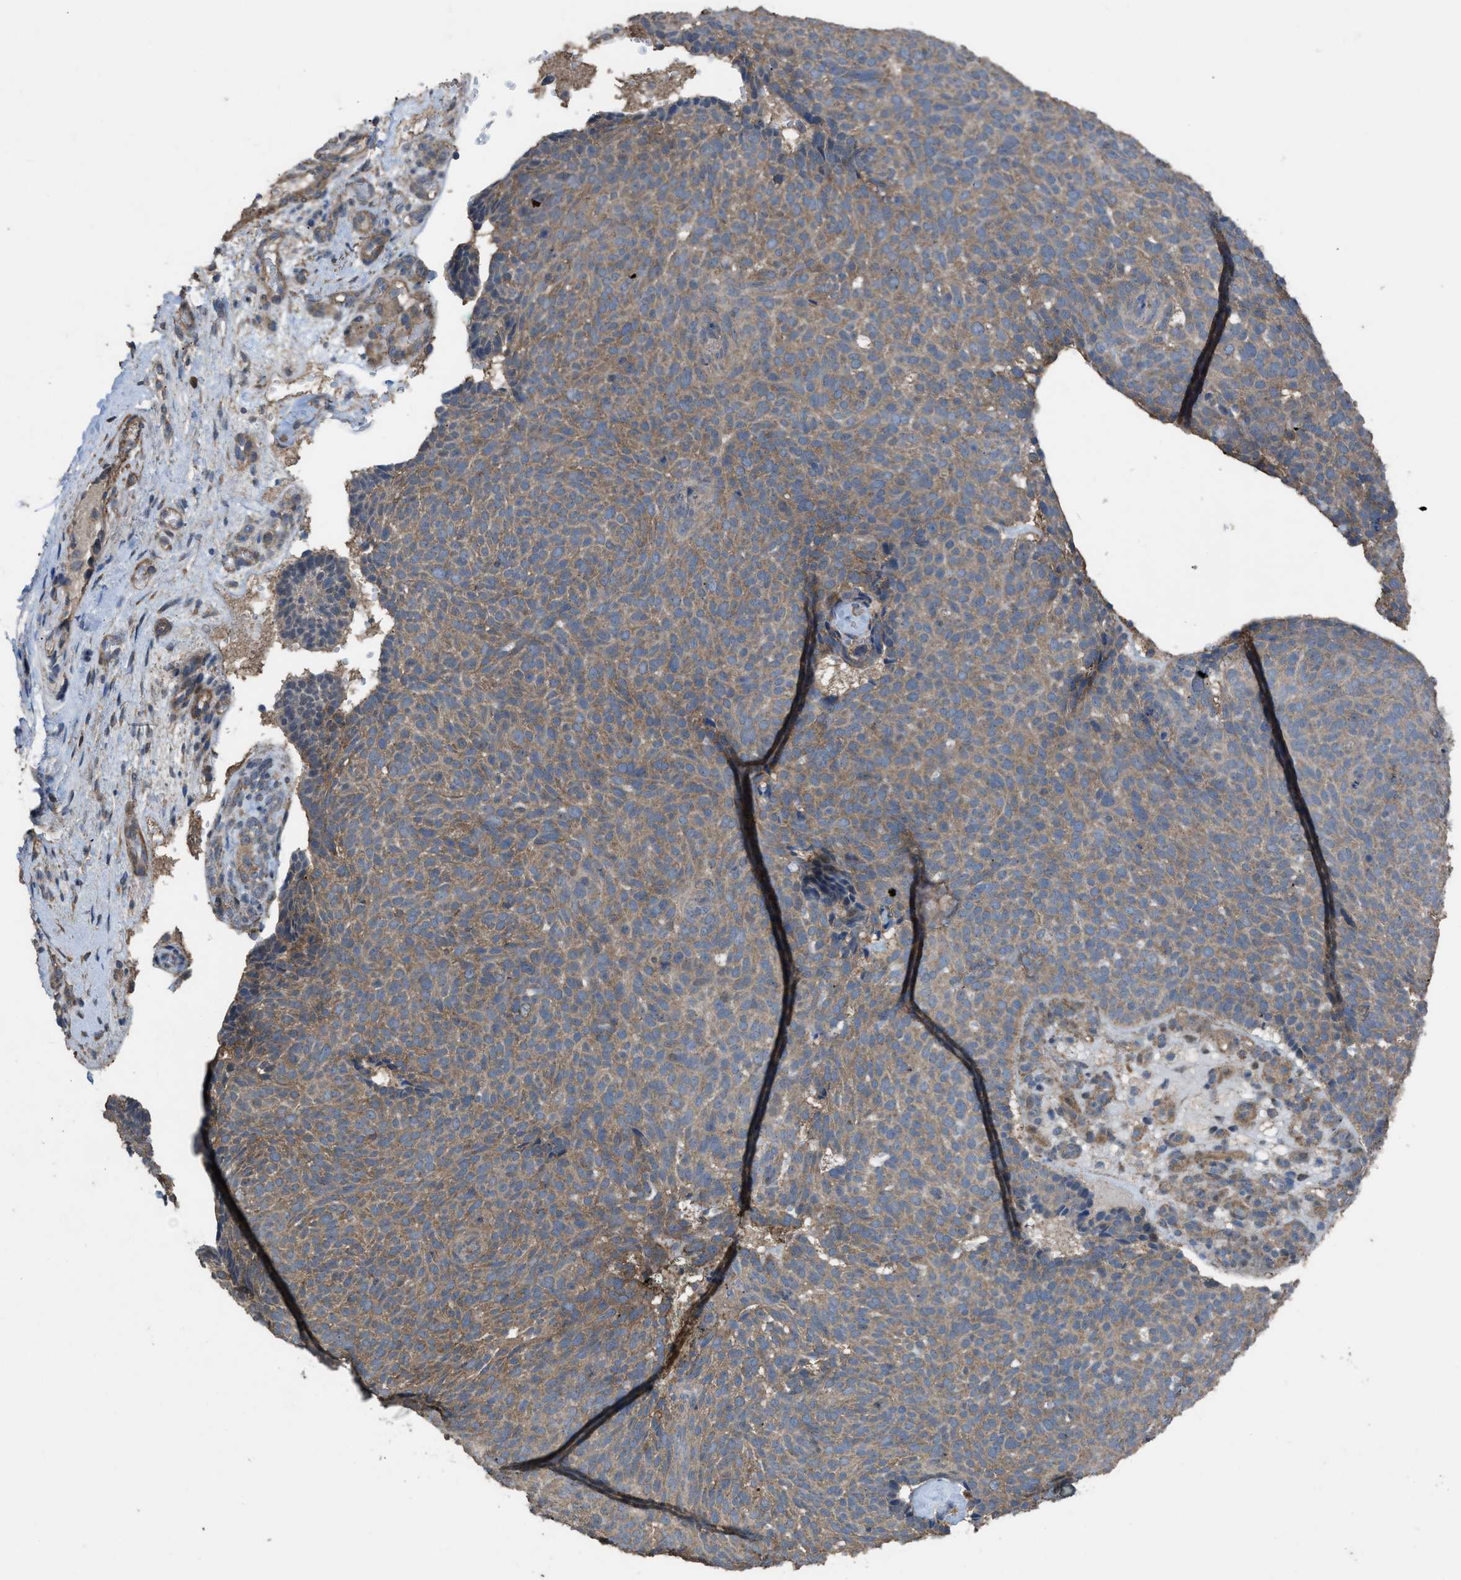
{"staining": {"intensity": "moderate", "quantity": ">75%", "location": "cytoplasmic/membranous"}, "tissue": "skin cancer", "cell_type": "Tumor cells", "image_type": "cancer", "snomed": [{"axis": "morphology", "description": "Basal cell carcinoma"}, {"axis": "topography", "description": "Skin"}], "caption": "The micrograph shows a brown stain indicating the presence of a protein in the cytoplasmic/membranous of tumor cells in basal cell carcinoma (skin).", "gene": "ARL6", "patient": {"sex": "male", "age": 61}}